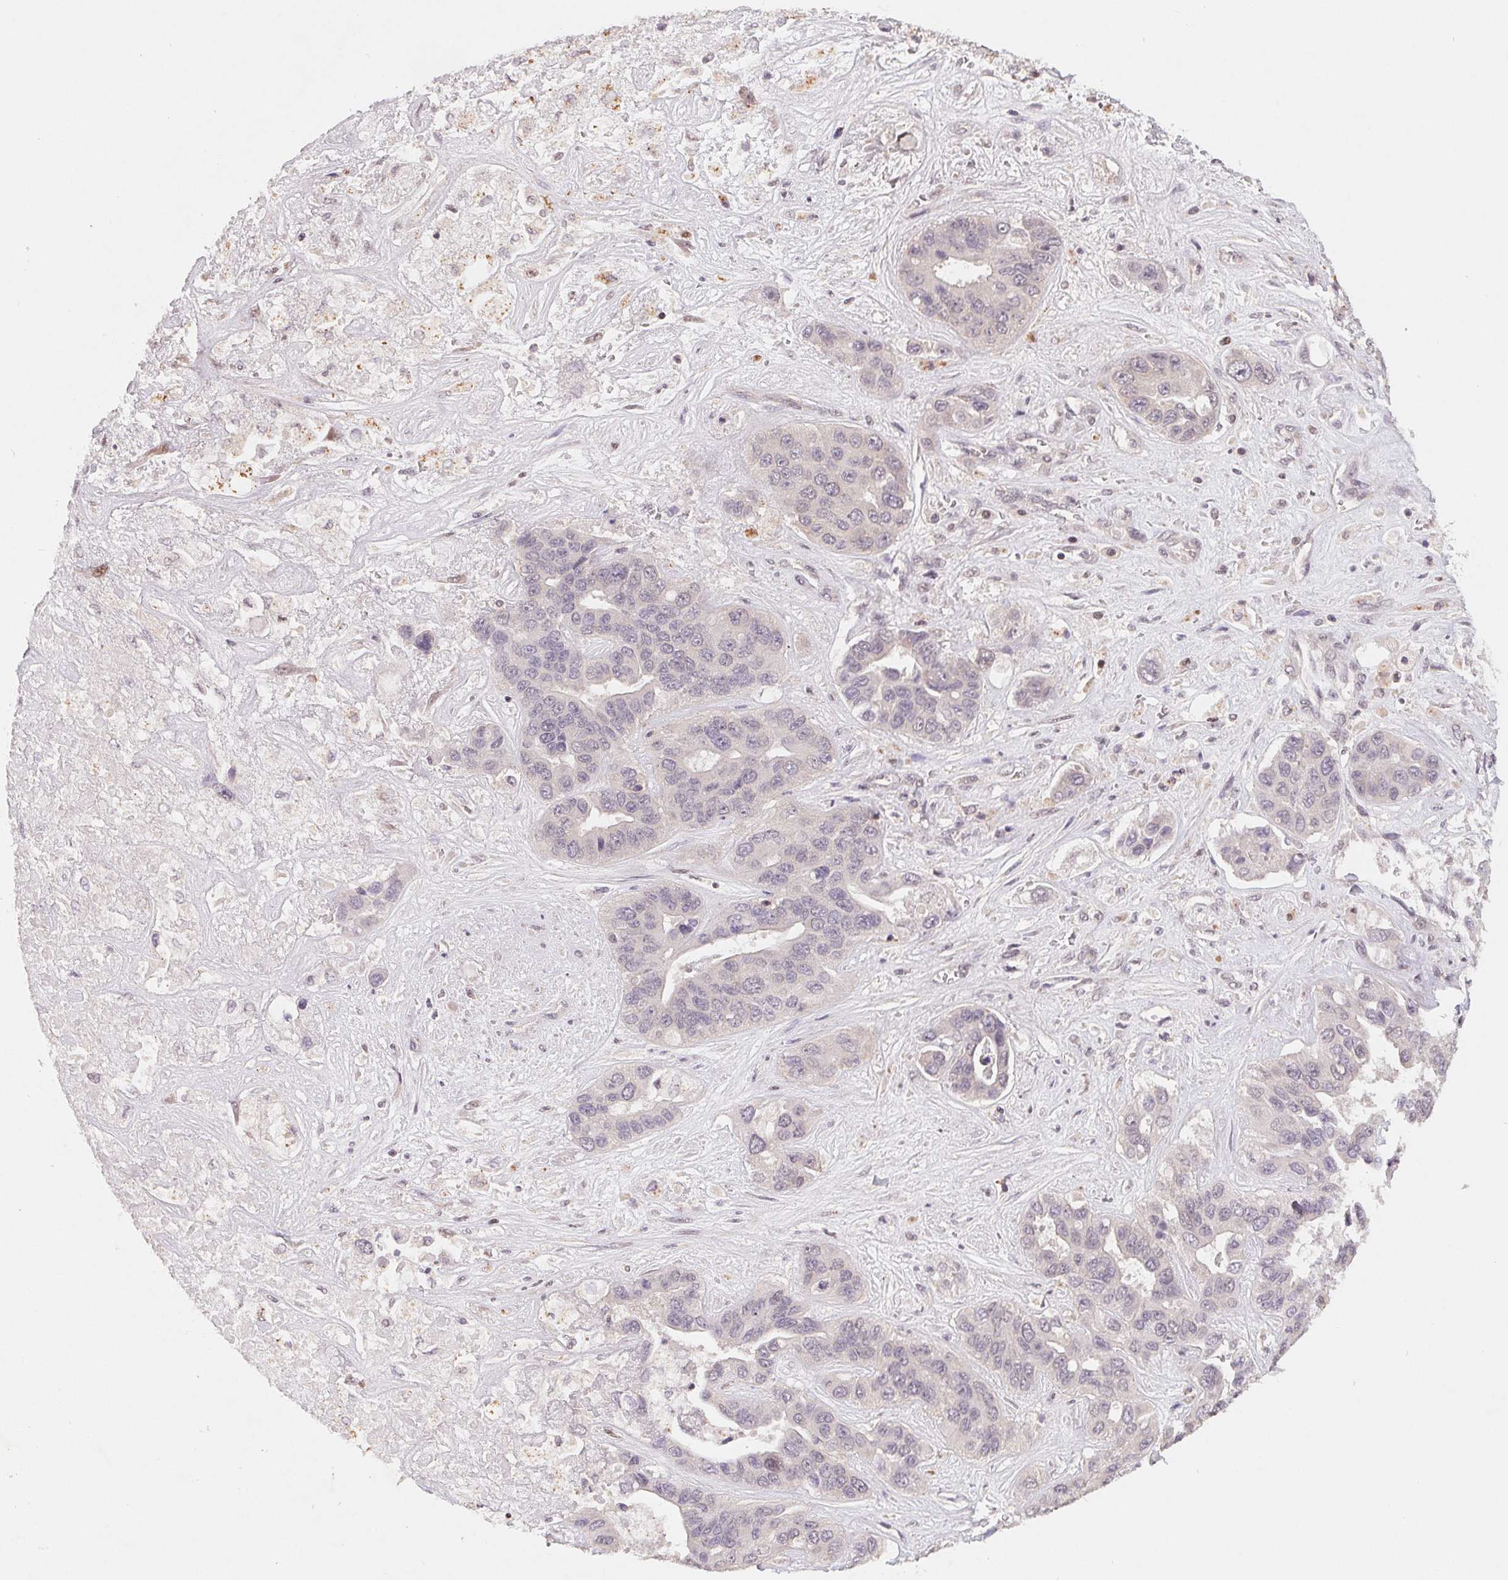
{"staining": {"intensity": "negative", "quantity": "none", "location": "none"}, "tissue": "liver cancer", "cell_type": "Tumor cells", "image_type": "cancer", "snomed": [{"axis": "morphology", "description": "Cholangiocarcinoma"}, {"axis": "topography", "description": "Liver"}], "caption": "Immunohistochemistry image of neoplastic tissue: human liver cholangiocarcinoma stained with DAB exhibits no significant protein staining in tumor cells. Nuclei are stained in blue.", "gene": "HMGN3", "patient": {"sex": "female", "age": 52}}